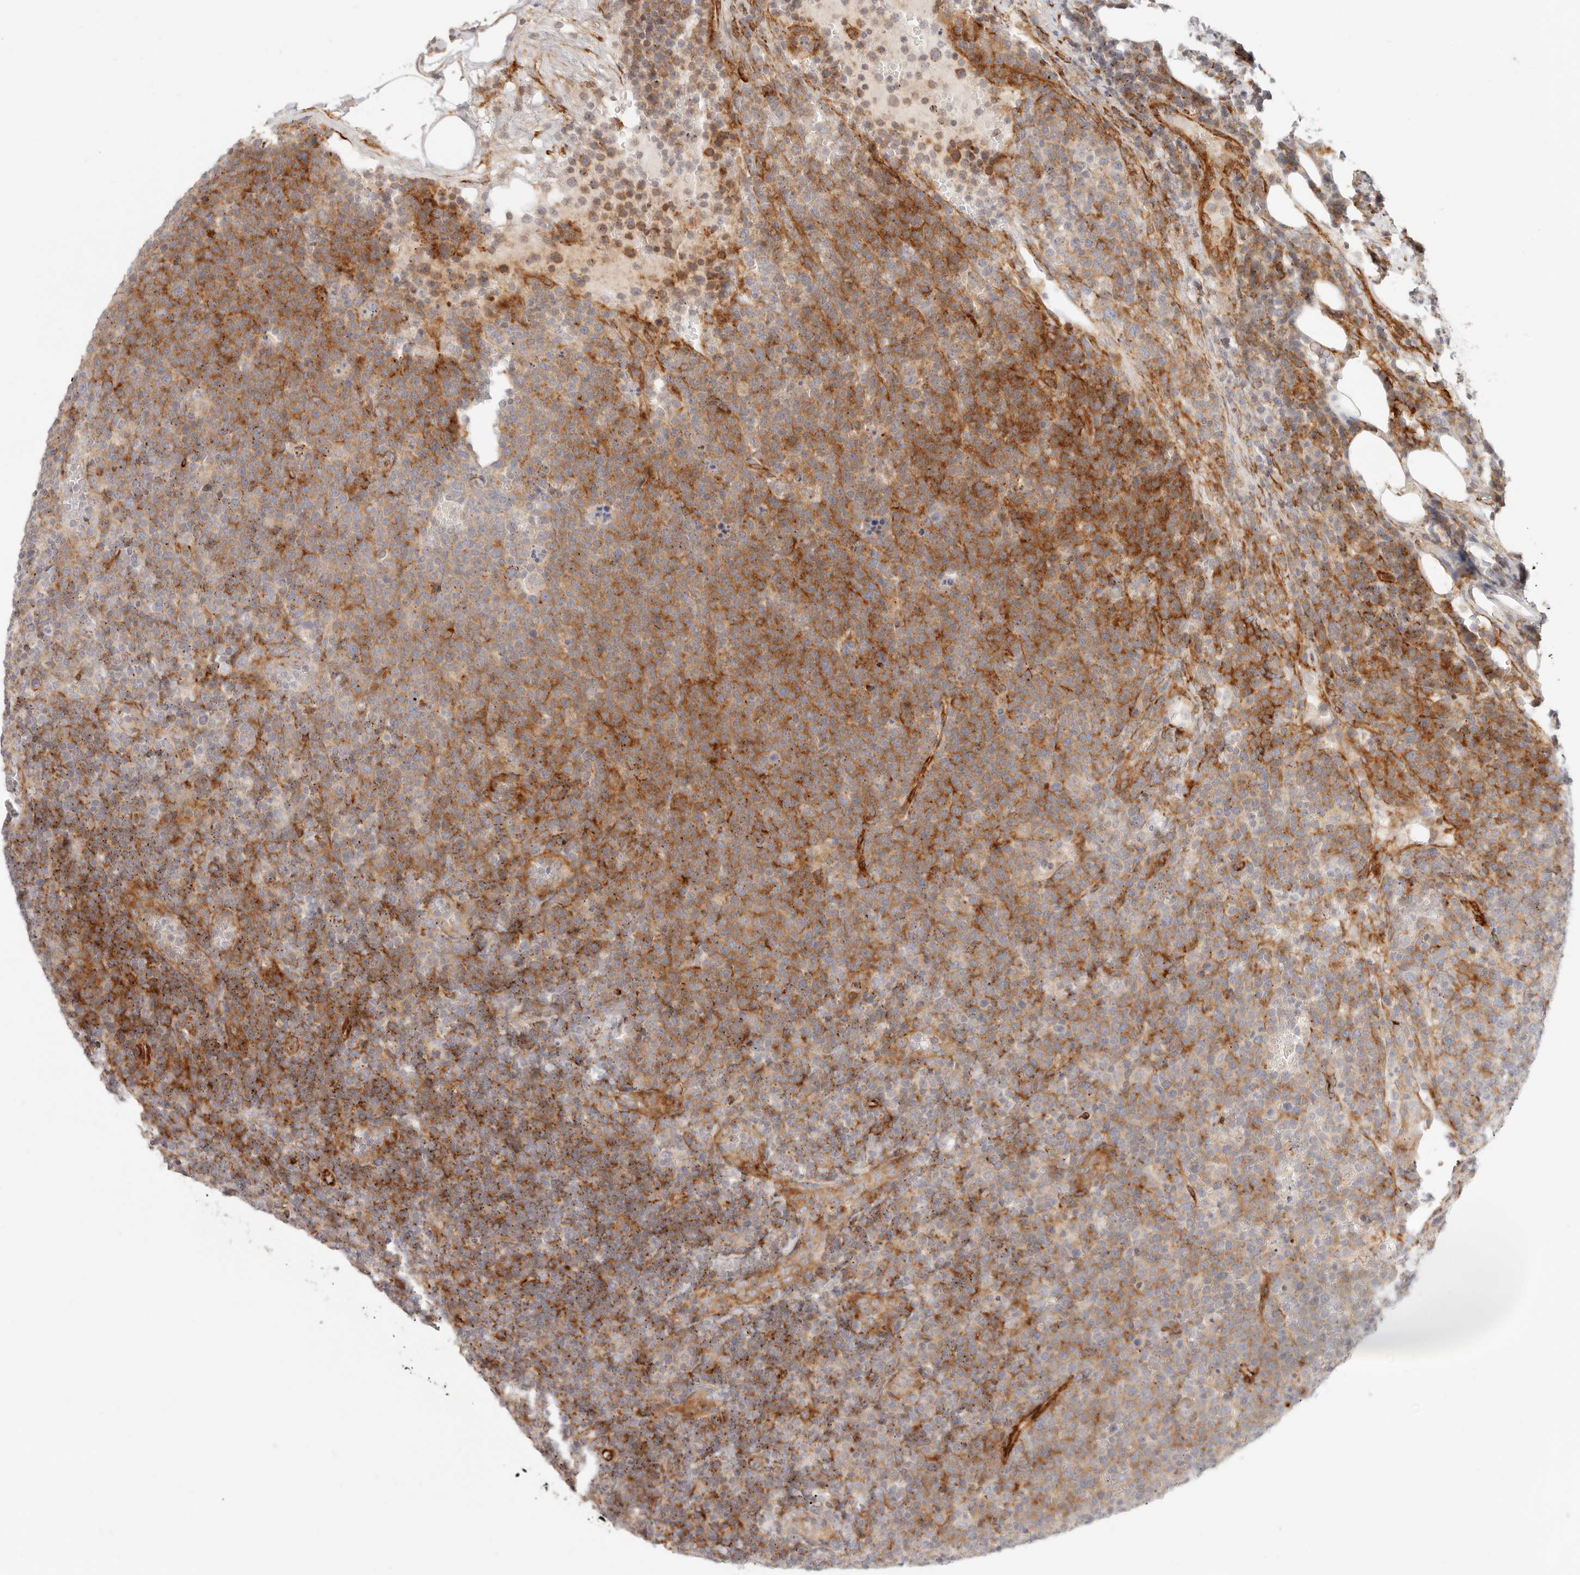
{"staining": {"intensity": "moderate", "quantity": "25%-75%", "location": "cytoplasmic/membranous"}, "tissue": "lymphoma", "cell_type": "Tumor cells", "image_type": "cancer", "snomed": [{"axis": "morphology", "description": "Malignant lymphoma, non-Hodgkin's type, High grade"}, {"axis": "topography", "description": "Lymph node"}], "caption": "Human lymphoma stained for a protein (brown) exhibits moderate cytoplasmic/membranous positive expression in about 25%-75% of tumor cells.", "gene": "SASS6", "patient": {"sex": "male", "age": 61}}